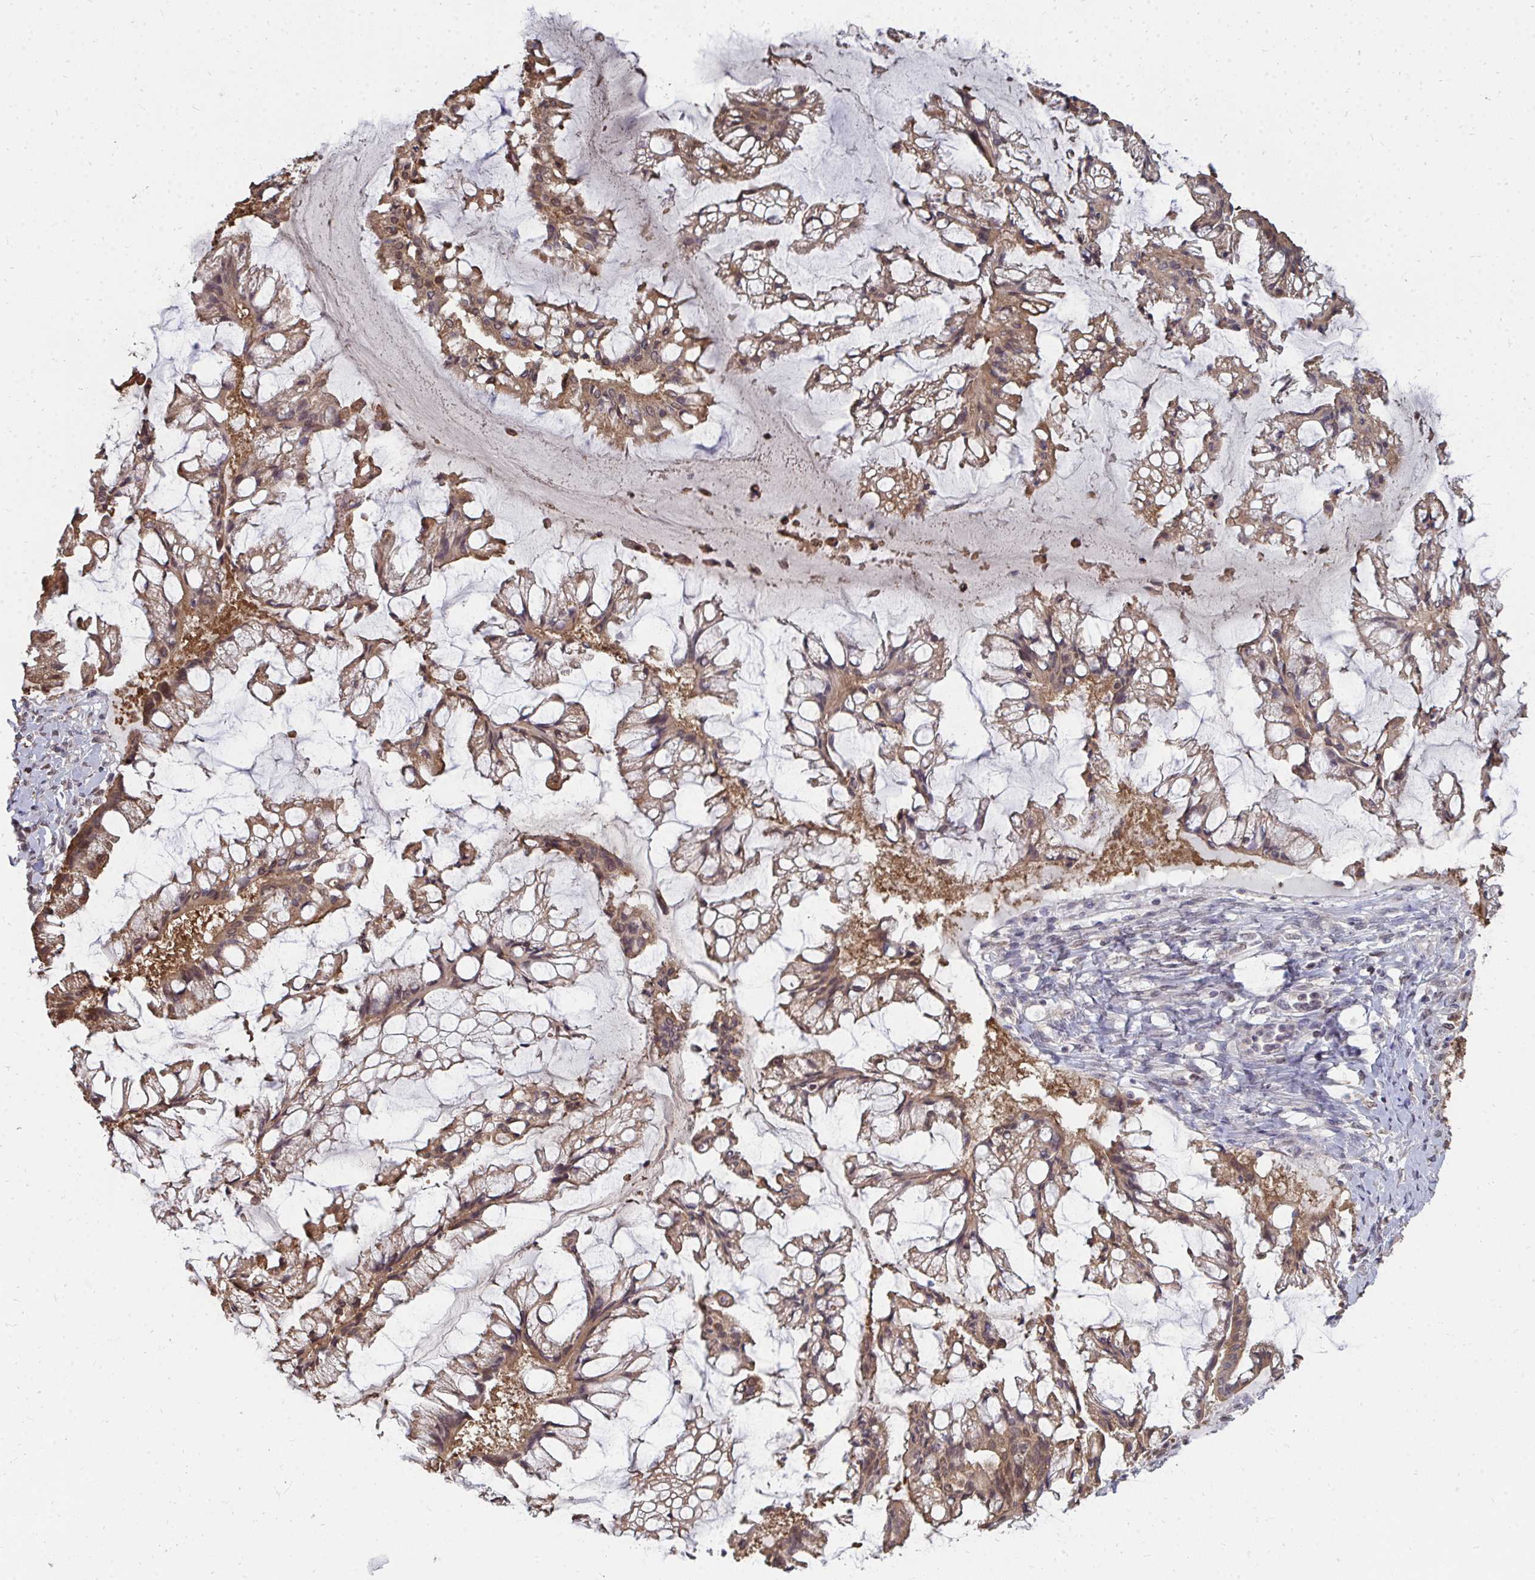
{"staining": {"intensity": "moderate", "quantity": ">75%", "location": "cytoplasmic/membranous"}, "tissue": "ovarian cancer", "cell_type": "Tumor cells", "image_type": "cancer", "snomed": [{"axis": "morphology", "description": "Cystadenocarcinoma, mucinous, NOS"}, {"axis": "topography", "description": "Ovary"}], "caption": "Approximately >75% of tumor cells in mucinous cystadenocarcinoma (ovarian) reveal moderate cytoplasmic/membranous protein positivity as visualized by brown immunohistochemical staining.", "gene": "DNAJA2", "patient": {"sex": "female", "age": 73}}